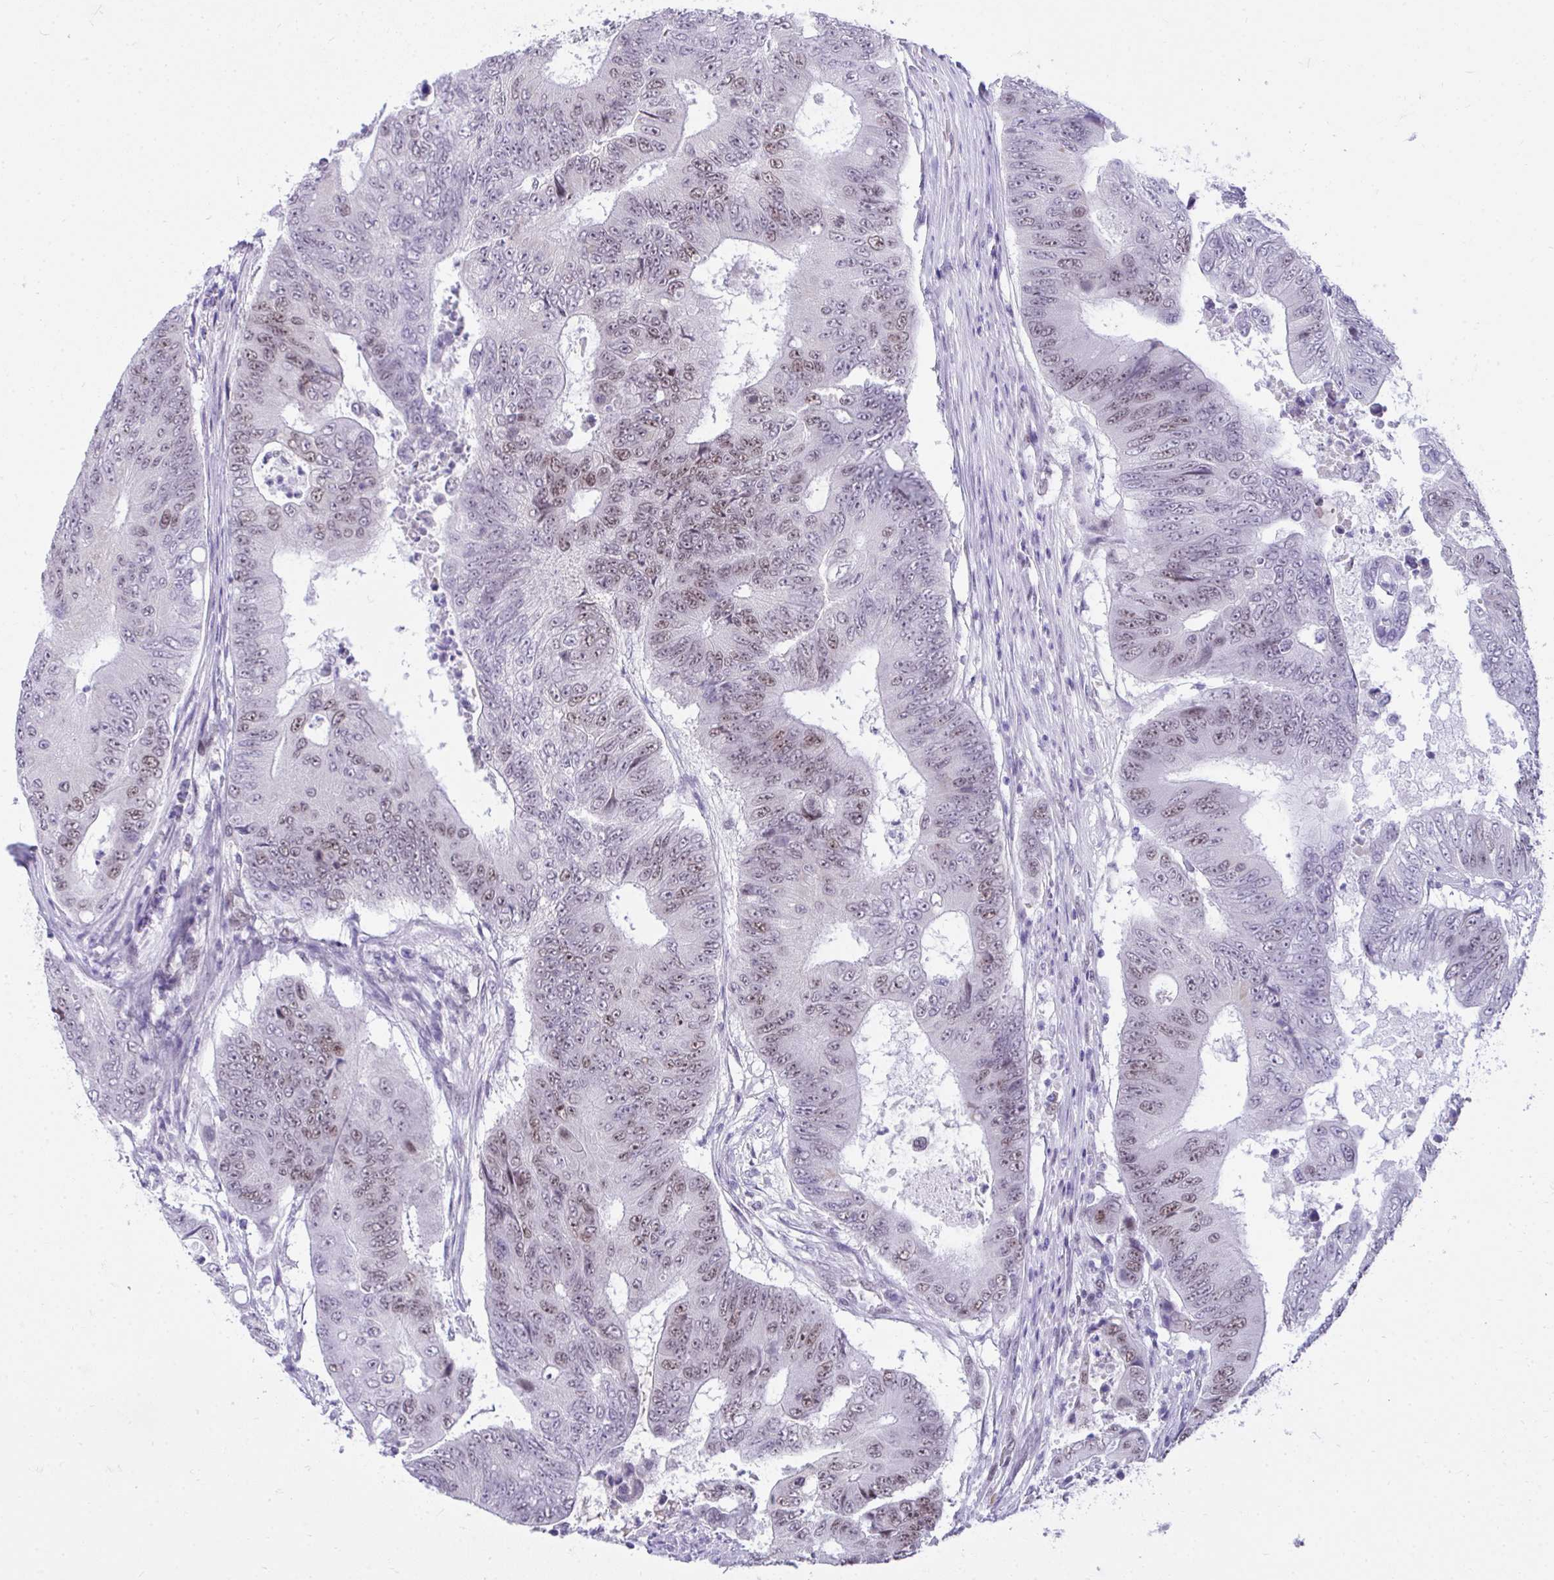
{"staining": {"intensity": "weak", "quantity": "25%-75%", "location": "nuclear"}, "tissue": "colorectal cancer", "cell_type": "Tumor cells", "image_type": "cancer", "snomed": [{"axis": "morphology", "description": "Adenocarcinoma, NOS"}, {"axis": "topography", "description": "Colon"}], "caption": "Colorectal adenocarcinoma stained with IHC shows weak nuclear staining in about 25%-75% of tumor cells.", "gene": "TEAD4", "patient": {"sex": "female", "age": 48}}